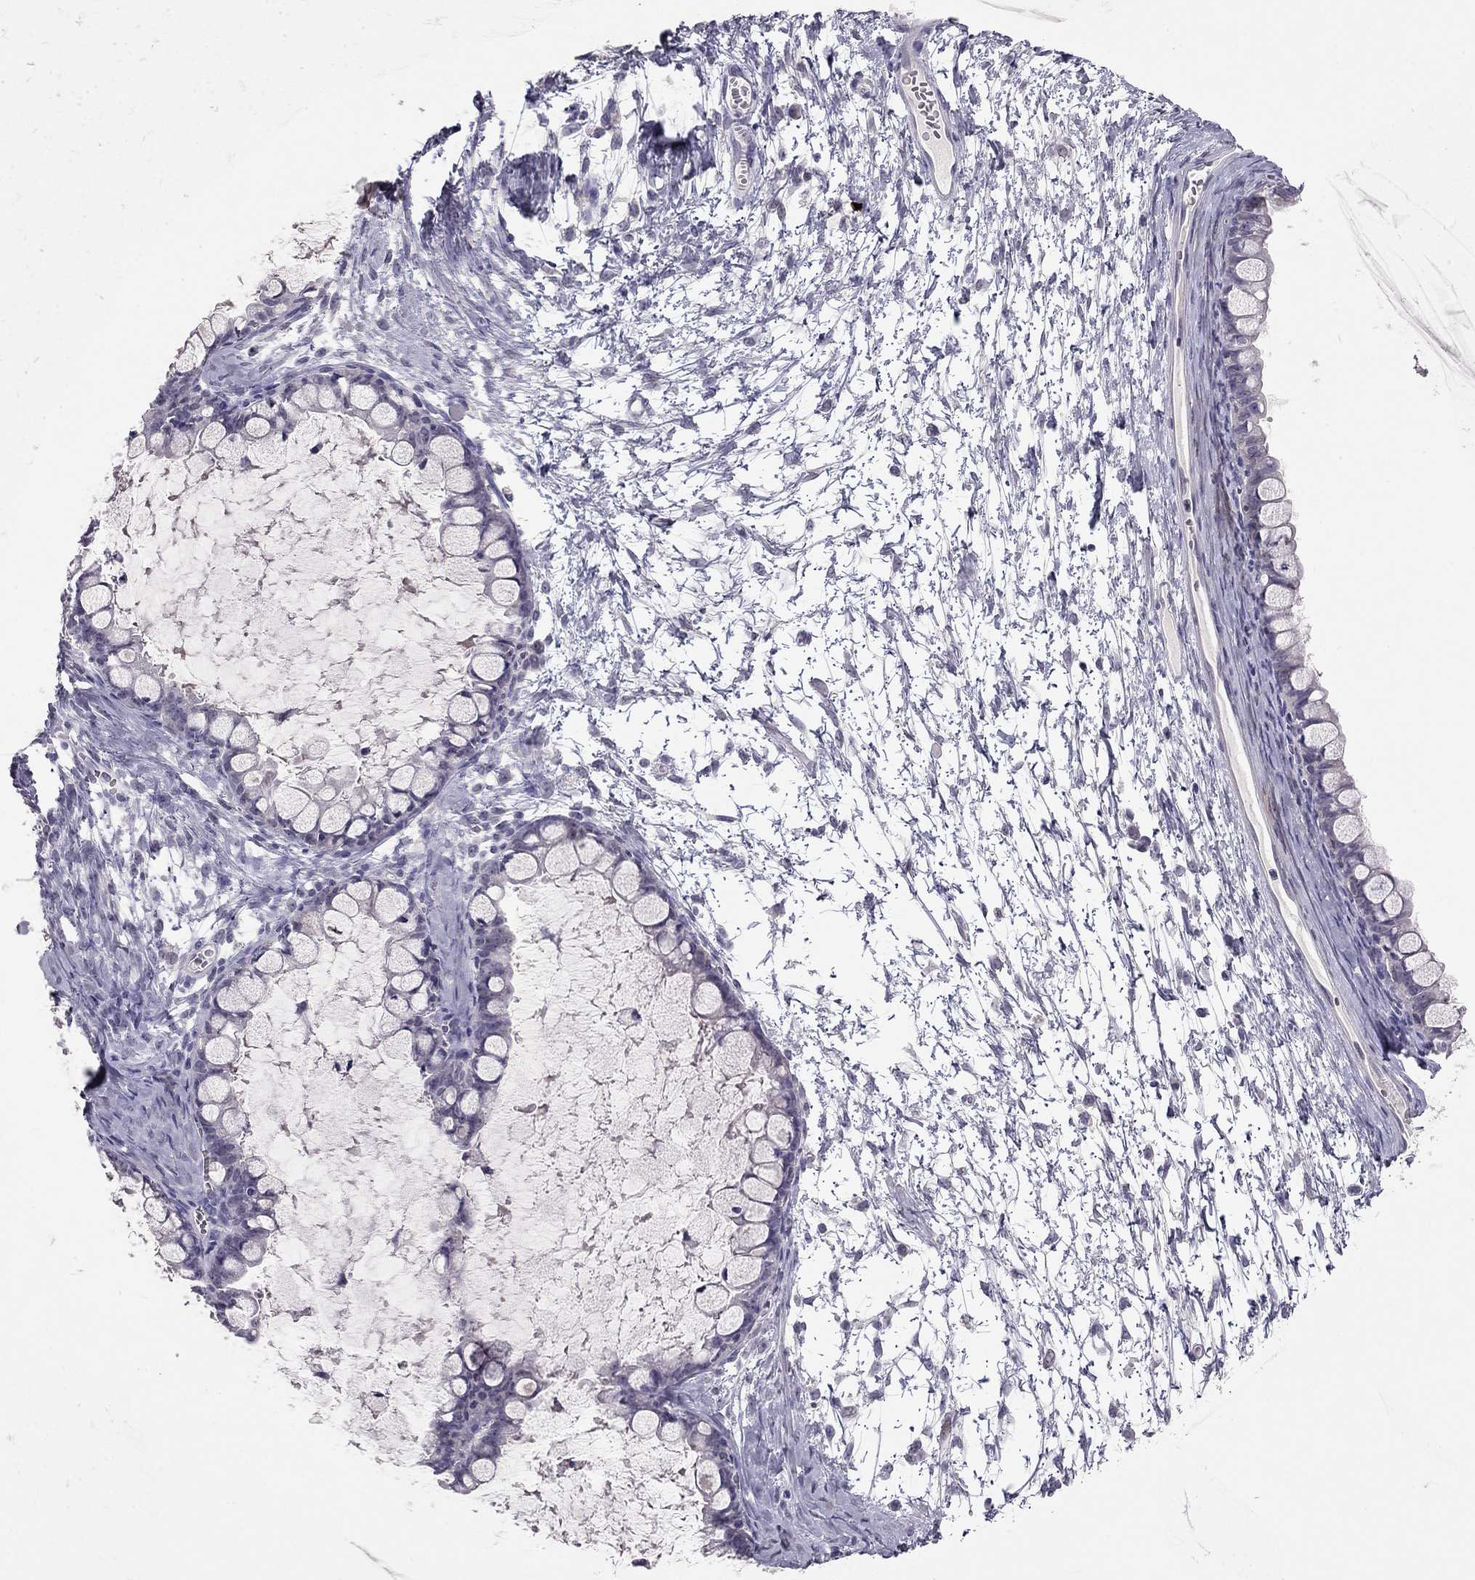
{"staining": {"intensity": "negative", "quantity": "none", "location": "none"}, "tissue": "ovarian cancer", "cell_type": "Tumor cells", "image_type": "cancer", "snomed": [{"axis": "morphology", "description": "Cystadenocarcinoma, mucinous, NOS"}, {"axis": "topography", "description": "Ovary"}], "caption": "DAB (3,3'-diaminobenzidine) immunohistochemical staining of mucinous cystadenocarcinoma (ovarian) shows no significant expression in tumor cells. Nuclei are stained in blue.", "gene": "ADORA2A", "patient": {"sex": "female", "age": 63}}